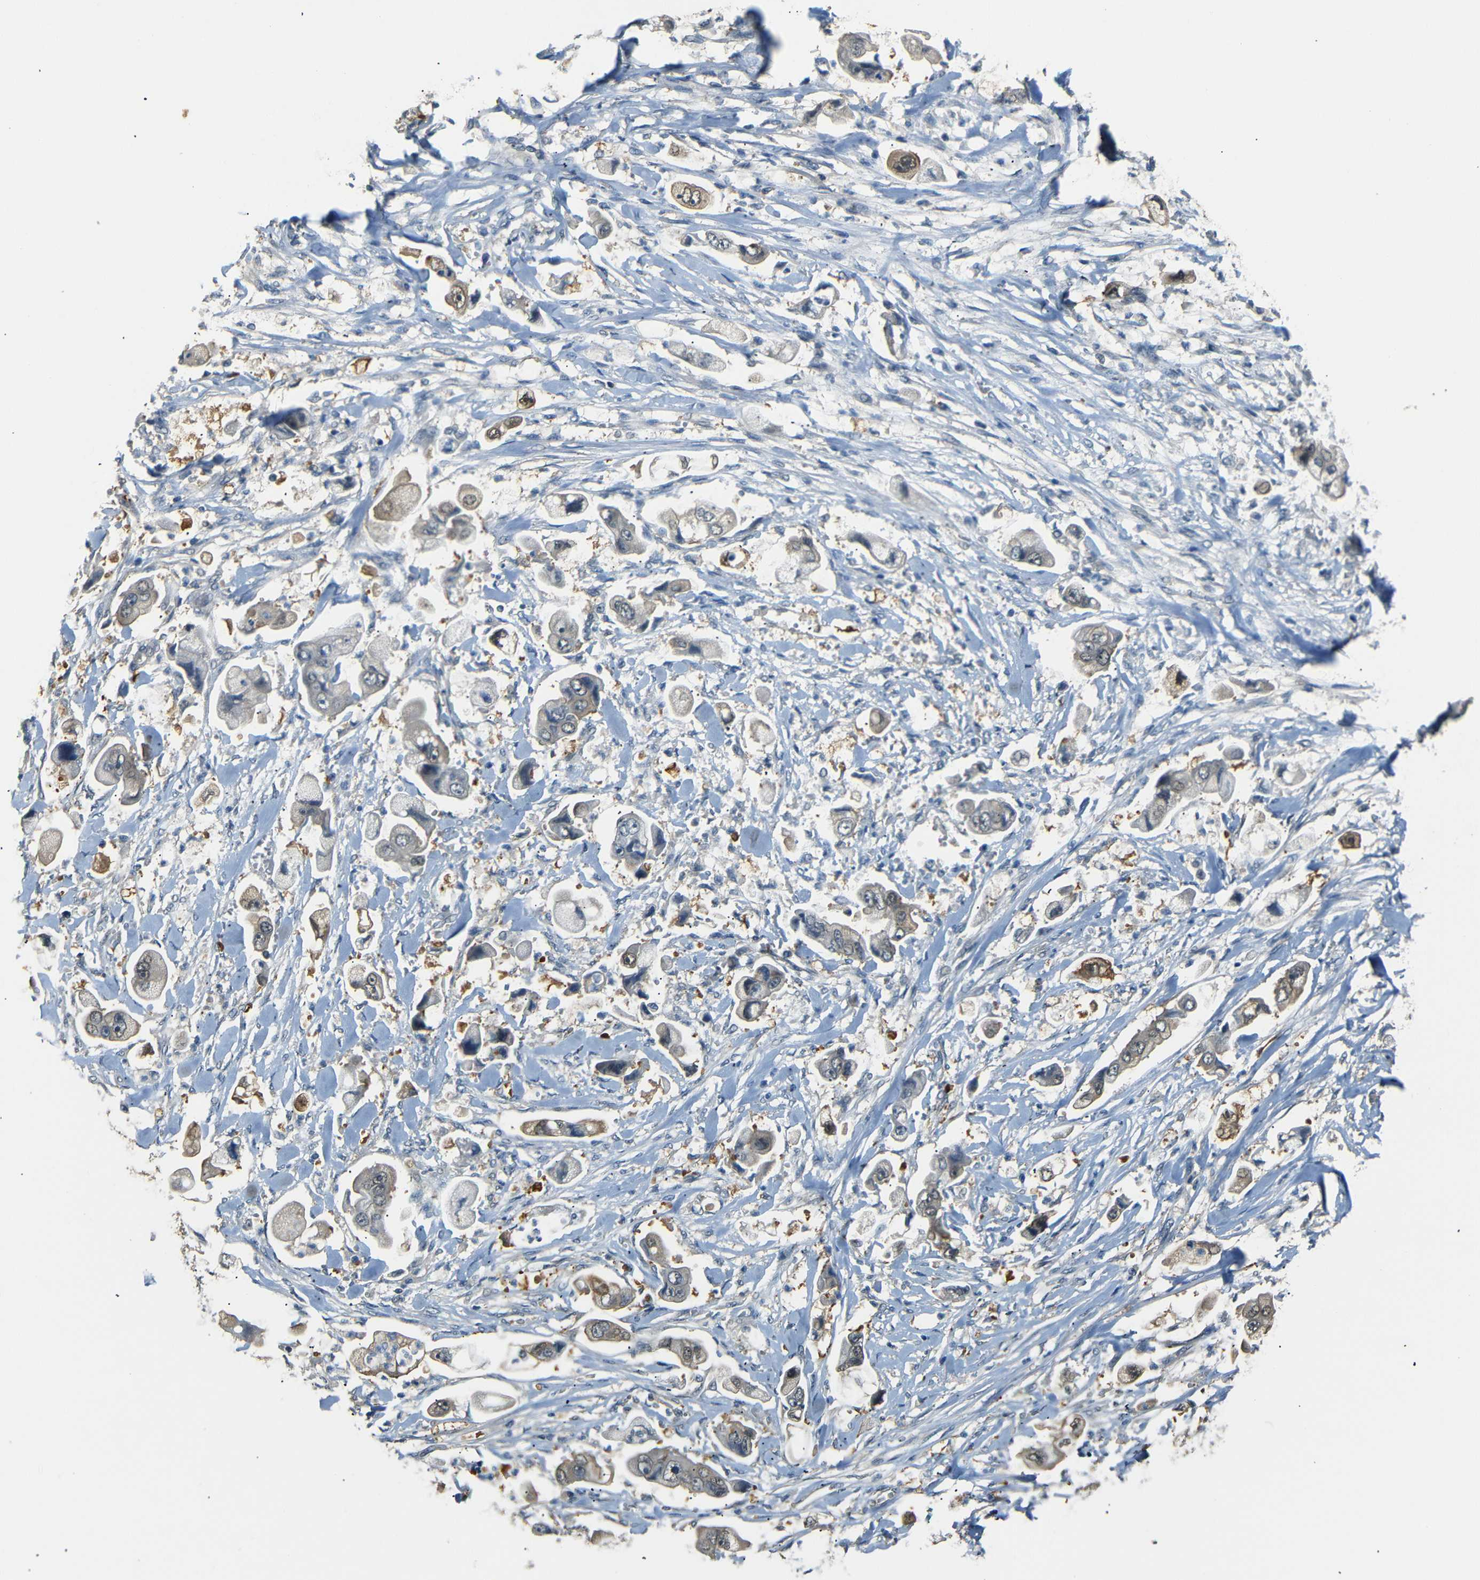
{"staining": {"intensity": "weak", "quantity": "25%-75%", "location": "cytoplasmic/membranous,nuclear"}, "tissue": "stomach cancer", "cell_type": "Tumor cells", "image_type": "cancer", "snomed": [{"axis": "morphology", "description": "Adenocarcinoma, NOS"}, {"axis": "topography", "description": "Stomach"}], "caption": "There is low levels of weak cytoplasmic/membranous and nuclear positivity in tumor cells of stomach cancer (adenocarcinoma), as demonstrated by immunohistochemical staining (brown color).", "gene": "SFN", "patient": {"sex": "male", "age": 62}}